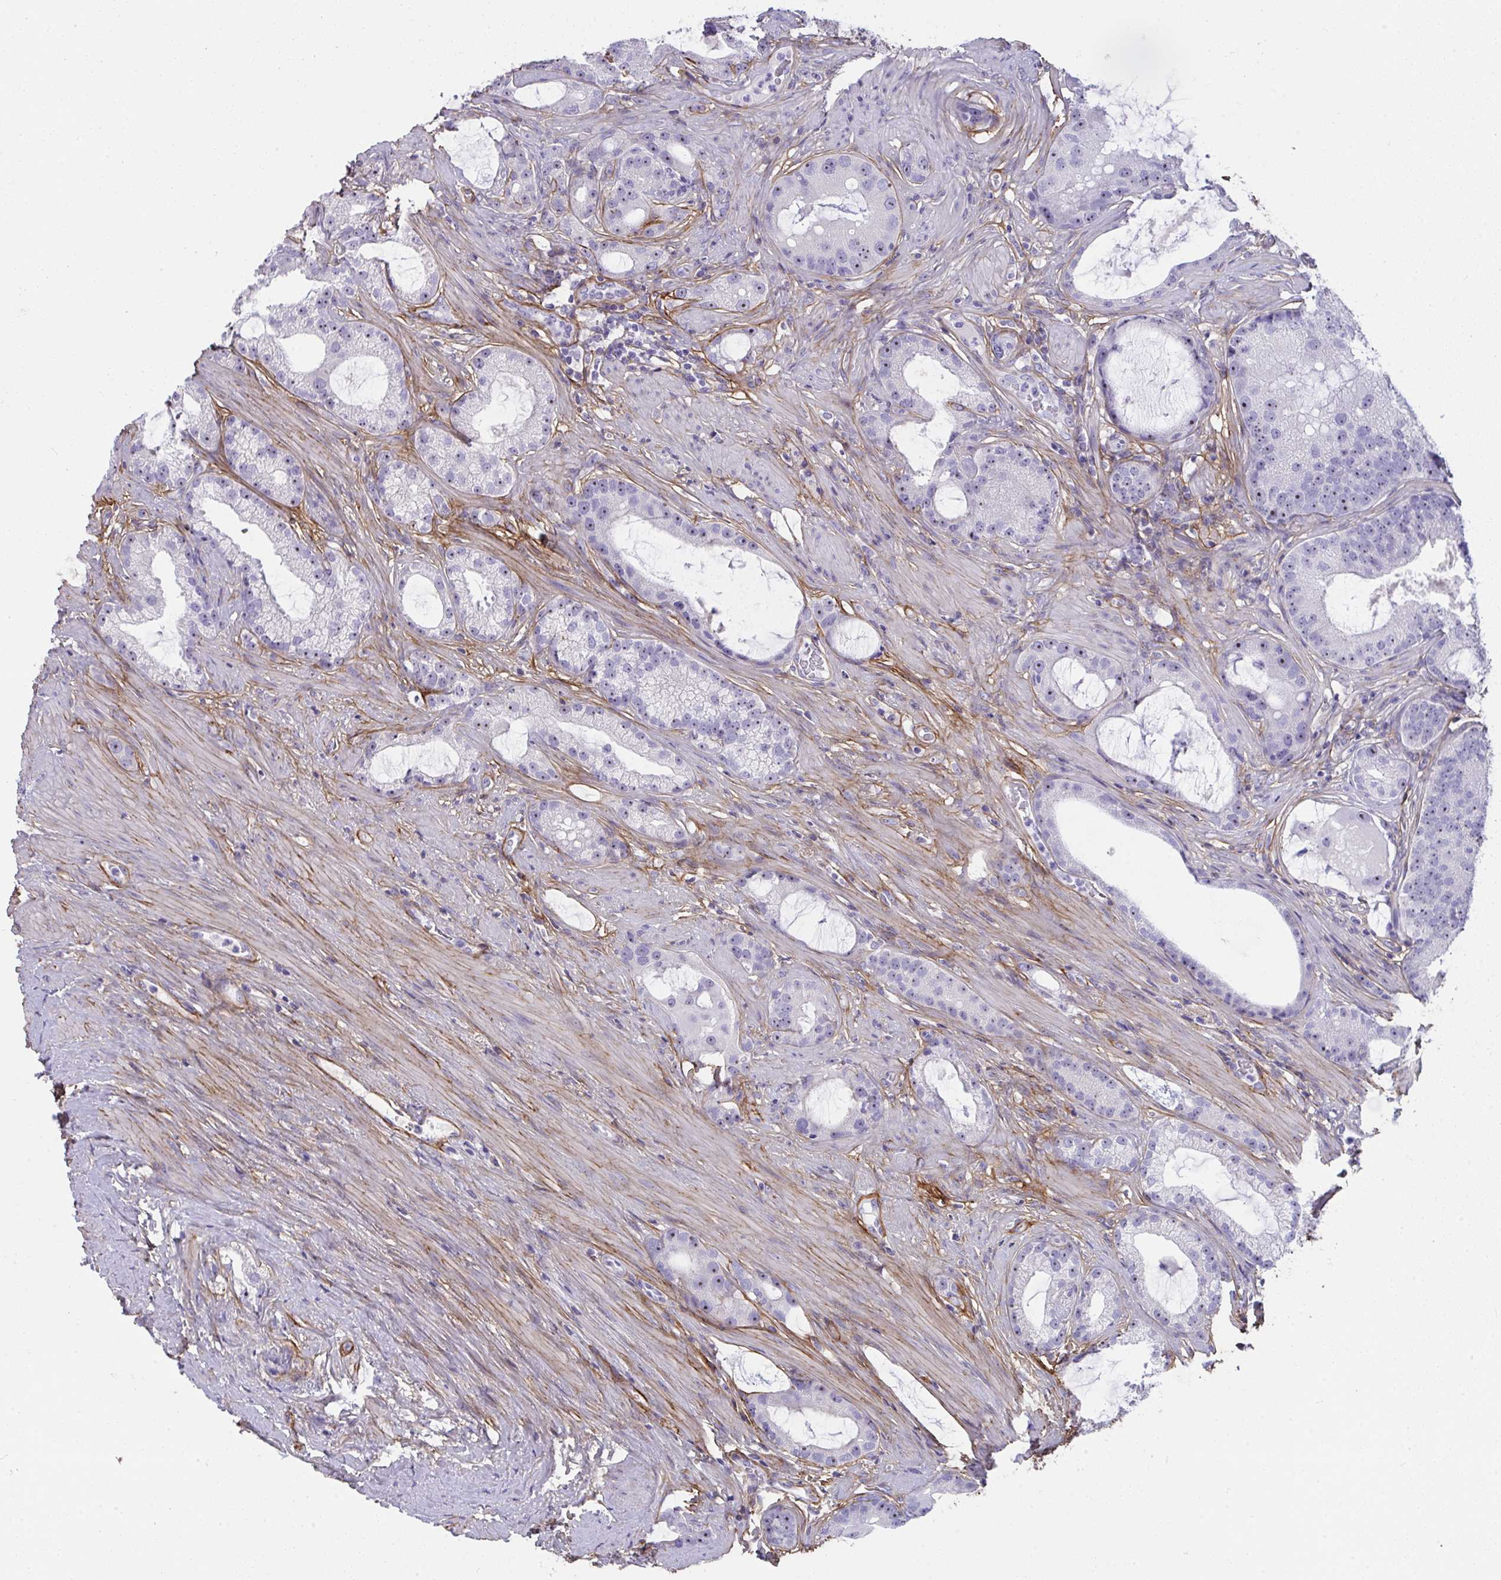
{"staining": {"intensity": "moderate", "quantity": "<25%", "location": "nuclear"}, "tissue": "prostate cancer", "cell_type": "Tumor cells", "image_type": "cancer", "snomed": [{"axis": "morphology", "description": "Adenocarcinoma, High grade"}, {"axis": "topography", "description": "Prostate"}], "caption": "A low amount of moderate nuclear expression is present in about <25% of tumor cells in adenocarcinoma (high-grade) (prostate) tissue. The protein of interest is shown in brown color, while the nuclei are stained blue.", "gene": "LHFPL6", "patient": {"sex": "male", "age": 65}}